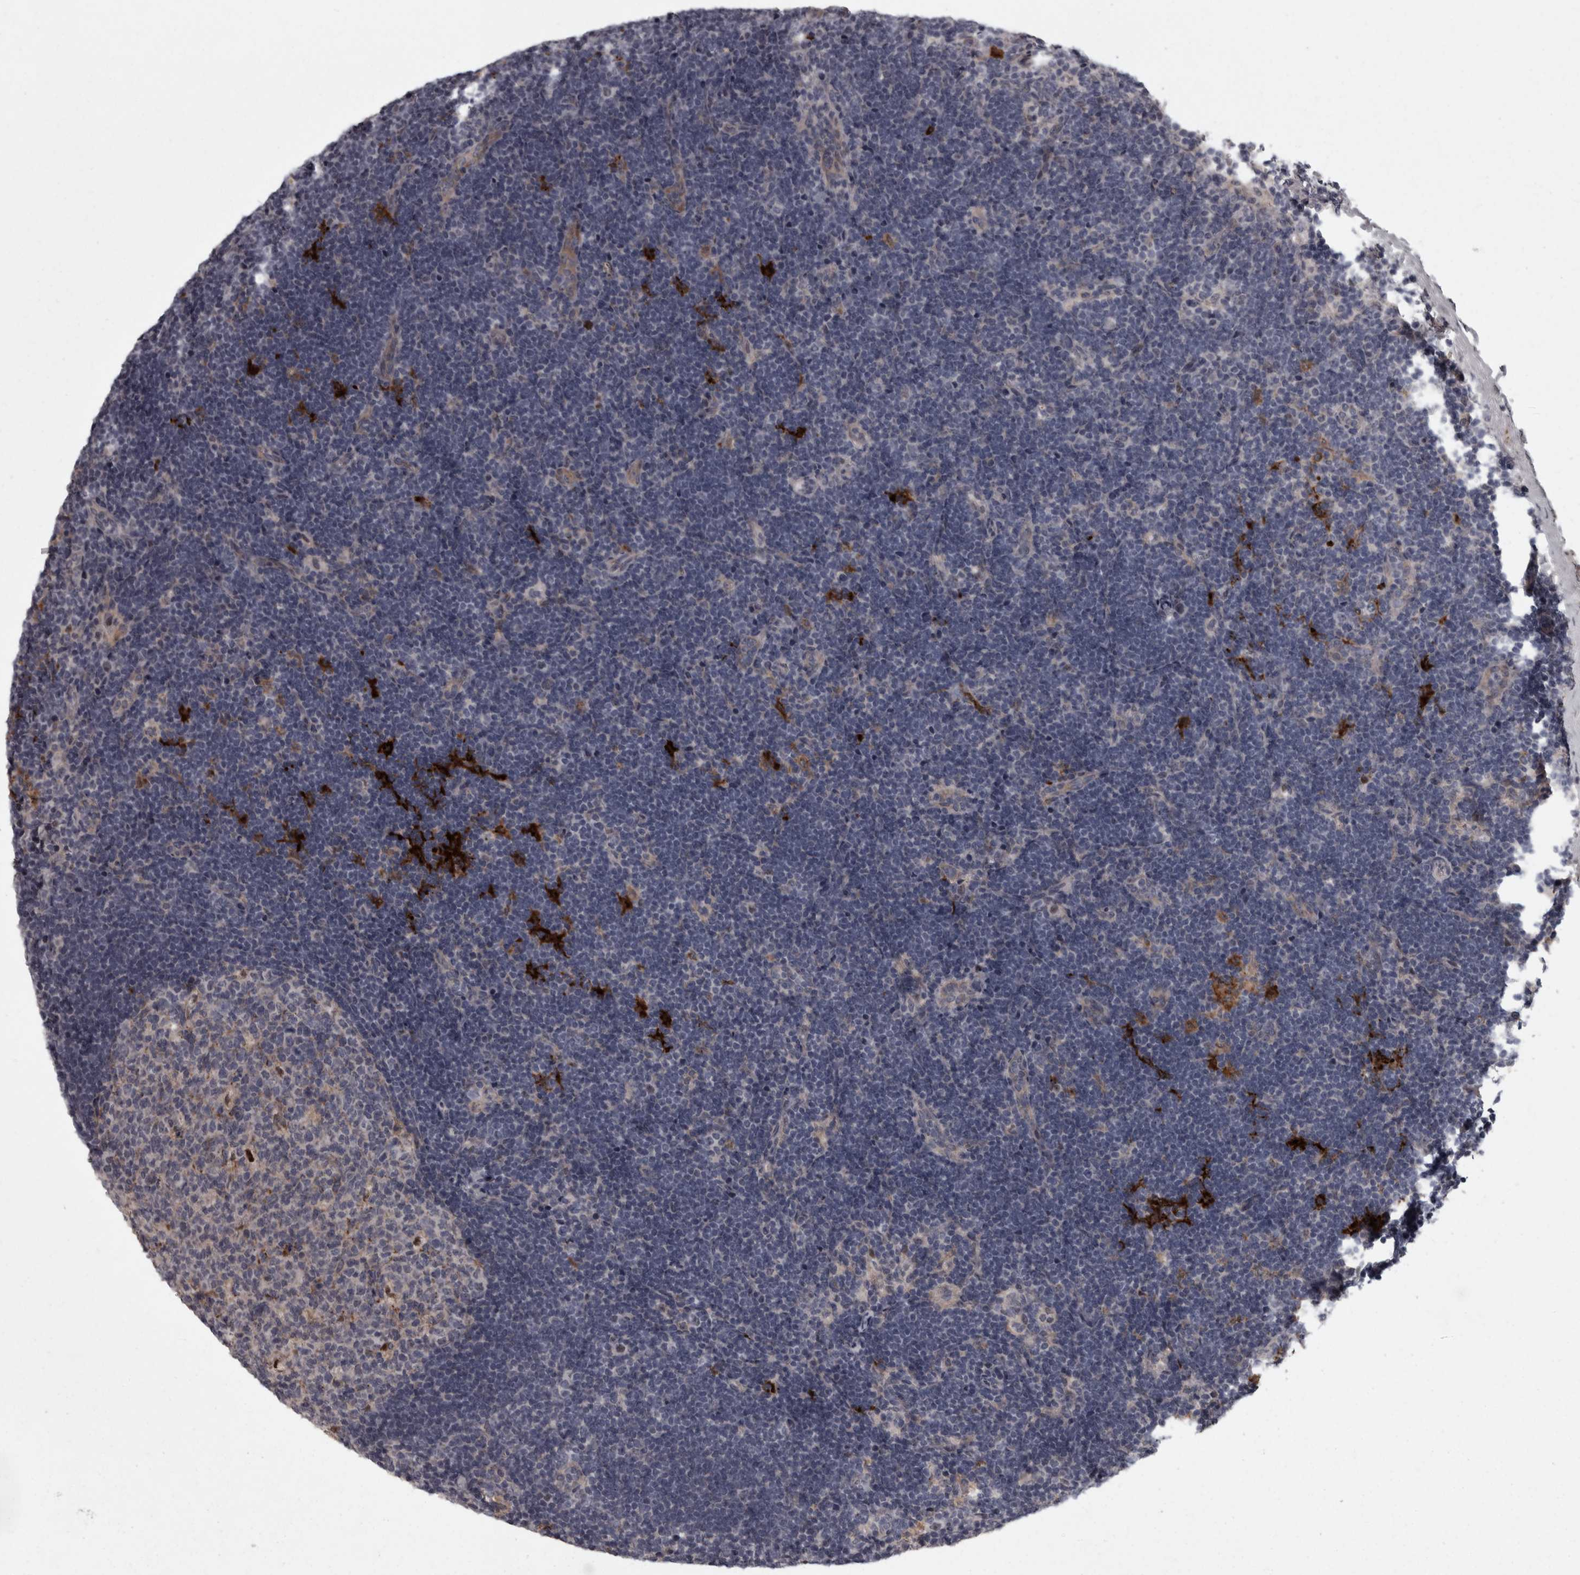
{"staining": {"intensity": "weak", "quantity": "25%-75%", "location": "cytoplasmic/membranous"}, "tissue": "lymph node", "cell_type": "Germinal center cells", "image_type": "normal", "snomed": [{"axis": "morphology", "description": "Normal tissue, NOS"}, {"axis": "topography", "description": "Lymph node"}], "caption": "Human lymph node stained with a brown dye displays weak cytoplasmic/membranous positive expression in approximately 25%-75% of germinal center cells.", "gene": "PCDH17", "patient": {"sex": "female", "age": 22}}